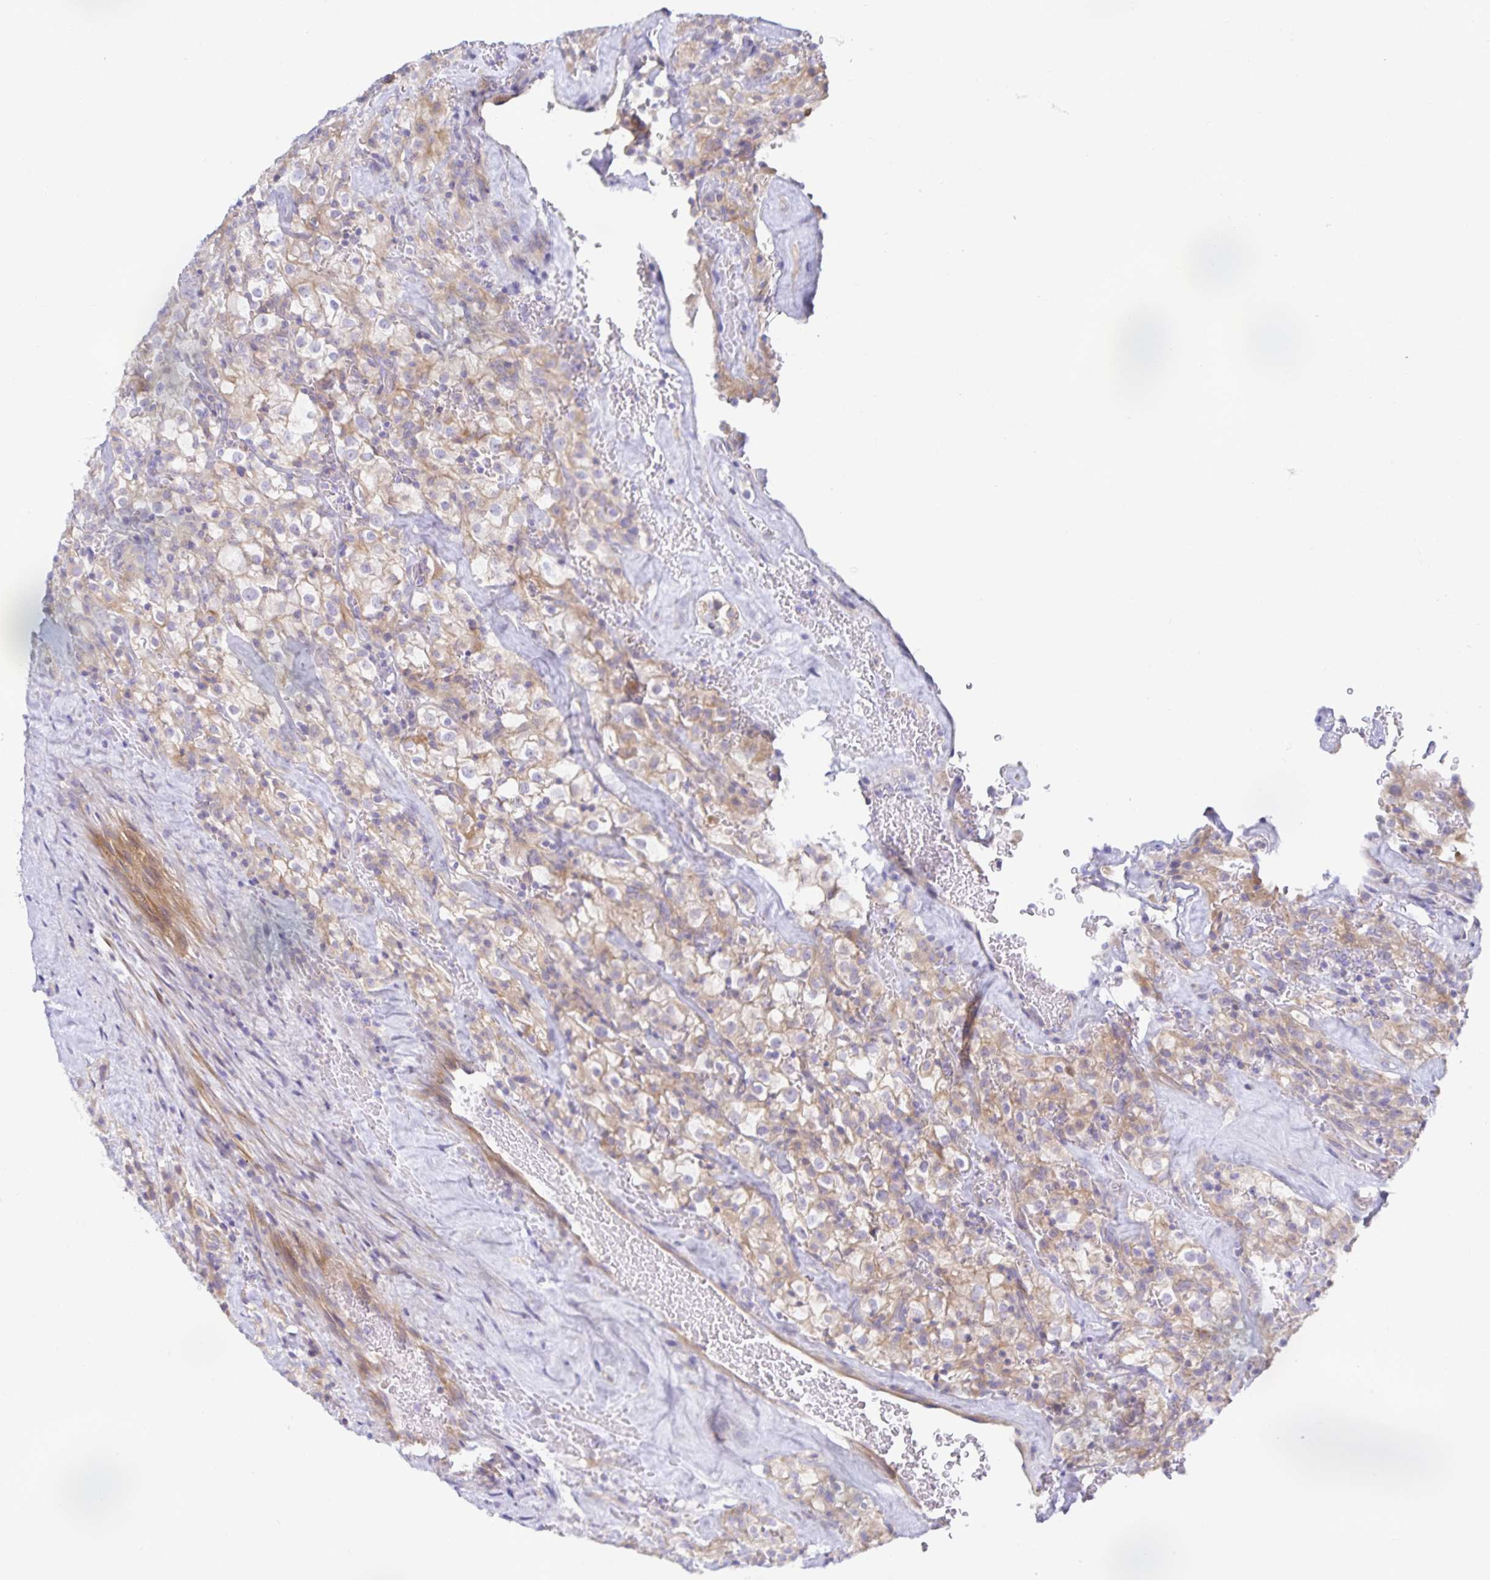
{"staining": {"intensity": "weak", "quantity": ">75%", "location": "cytoplasmic/membranous"}, "tissue": "renal cancer", "cell_type": "Tumor cells", "image_type": "cancer", "snomed": [{"axis": "morphology", "description": "Adenocarcinoma, NOS"}, {"axis": "topography", "description": "Kidney"}], "caption": "Immunohistochemistry micrograph of neoplastic tissue: human renal cancer stained using IHC demonstrates low levels of weak protein expression localized specifically in the cytoplasmic/membranous of tumor cells, appearing as a cytoplasmic/membranous brown color.", "gene": "METTL22", "patient": {"sex": "female", "age": 74}}